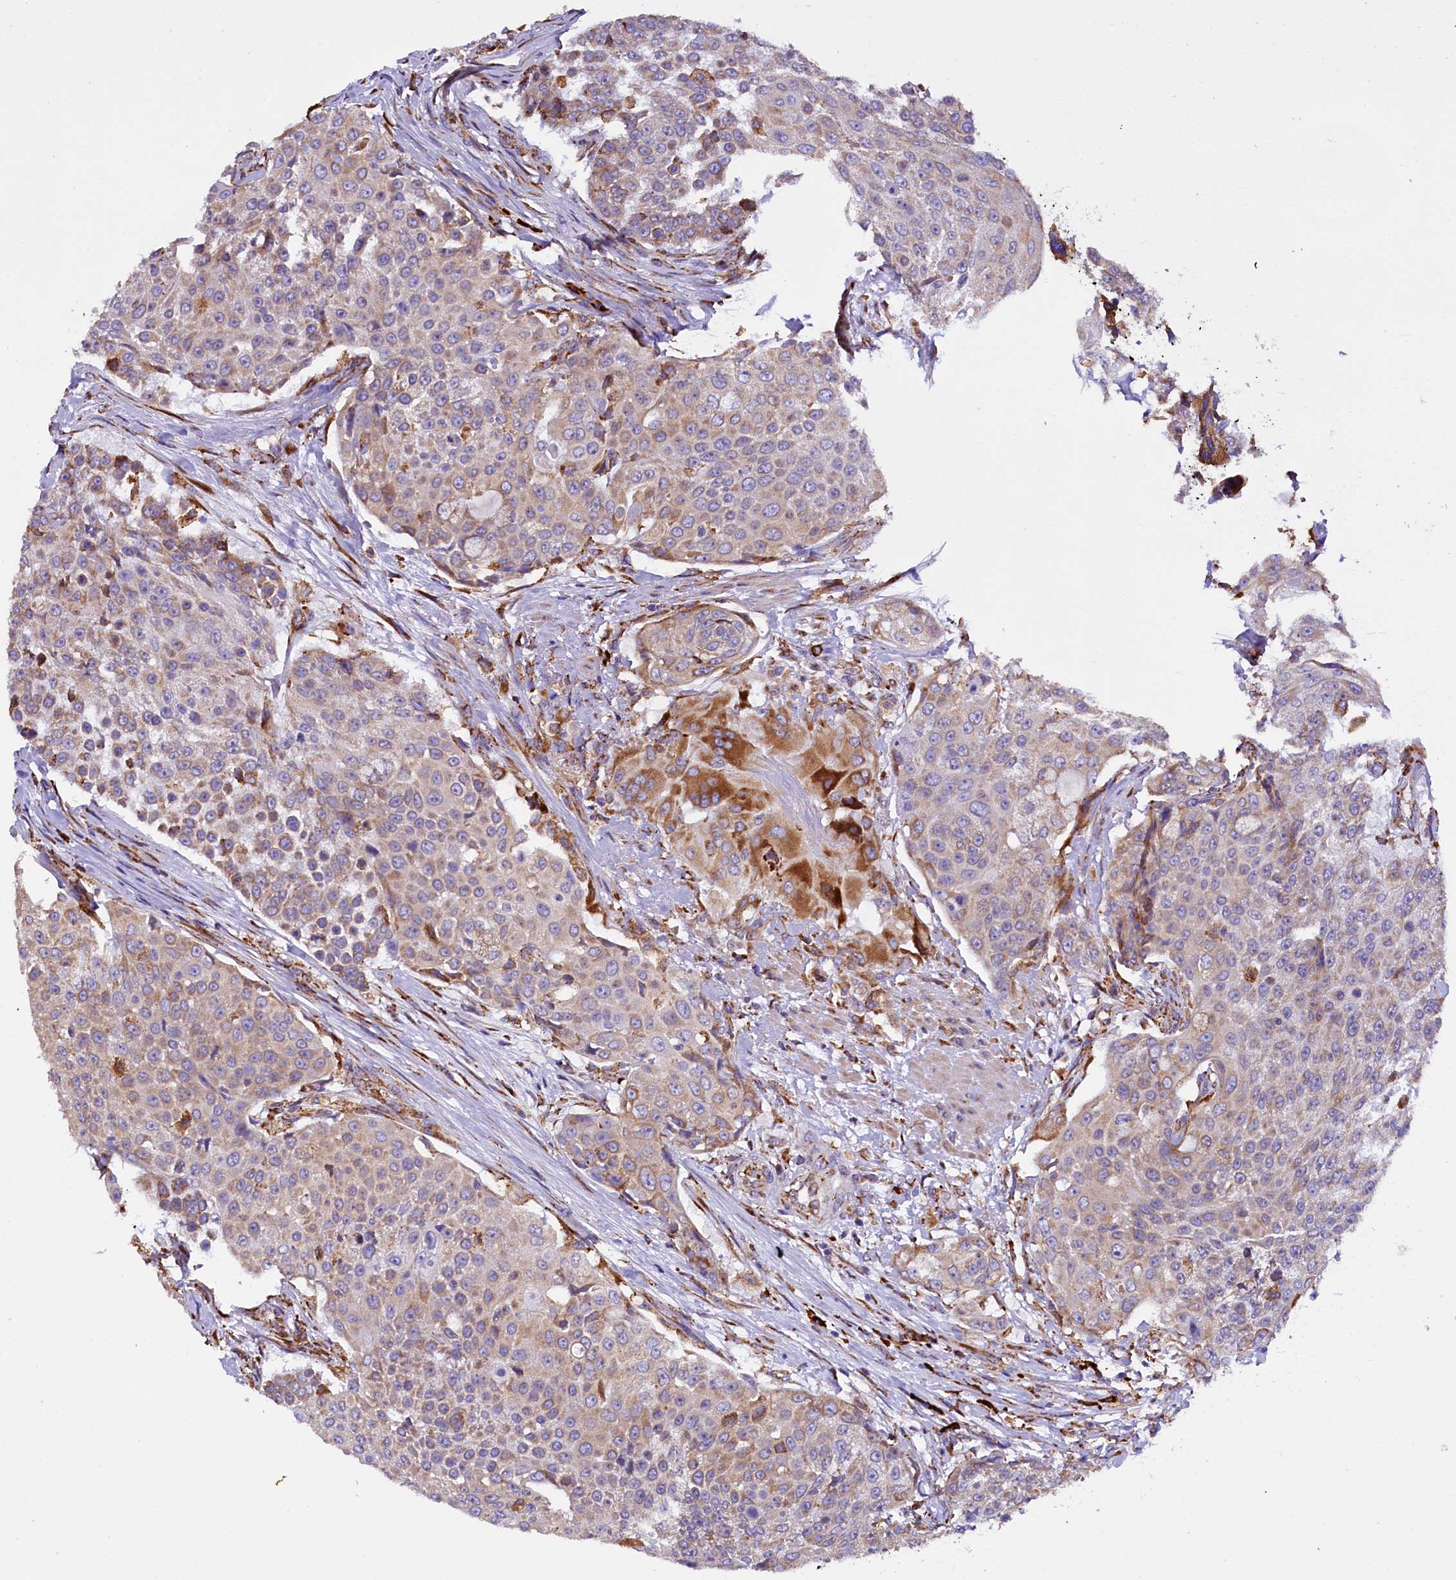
{"staining": {"intensity": "moderate", "quantity": "<25%", "location": "cytoplasmic/membranous"}, "tissue": "urothelial cancer", "cell_type": "Tumor cells", "image_type": "cancer", "snomed": [{"axis": "morphology", "description": "Urothelial carcinoma, High grade"}, {"axis": "topography", "description": "Urinary bladder"}], "caption": "Urothelial cancer stained with a brown dye shows moderate cytoplasmic/membranous positive expression in about <25% of tumor cells.", "gene": "CAPS2", "patient": {"sex": "female", "age": 63}}